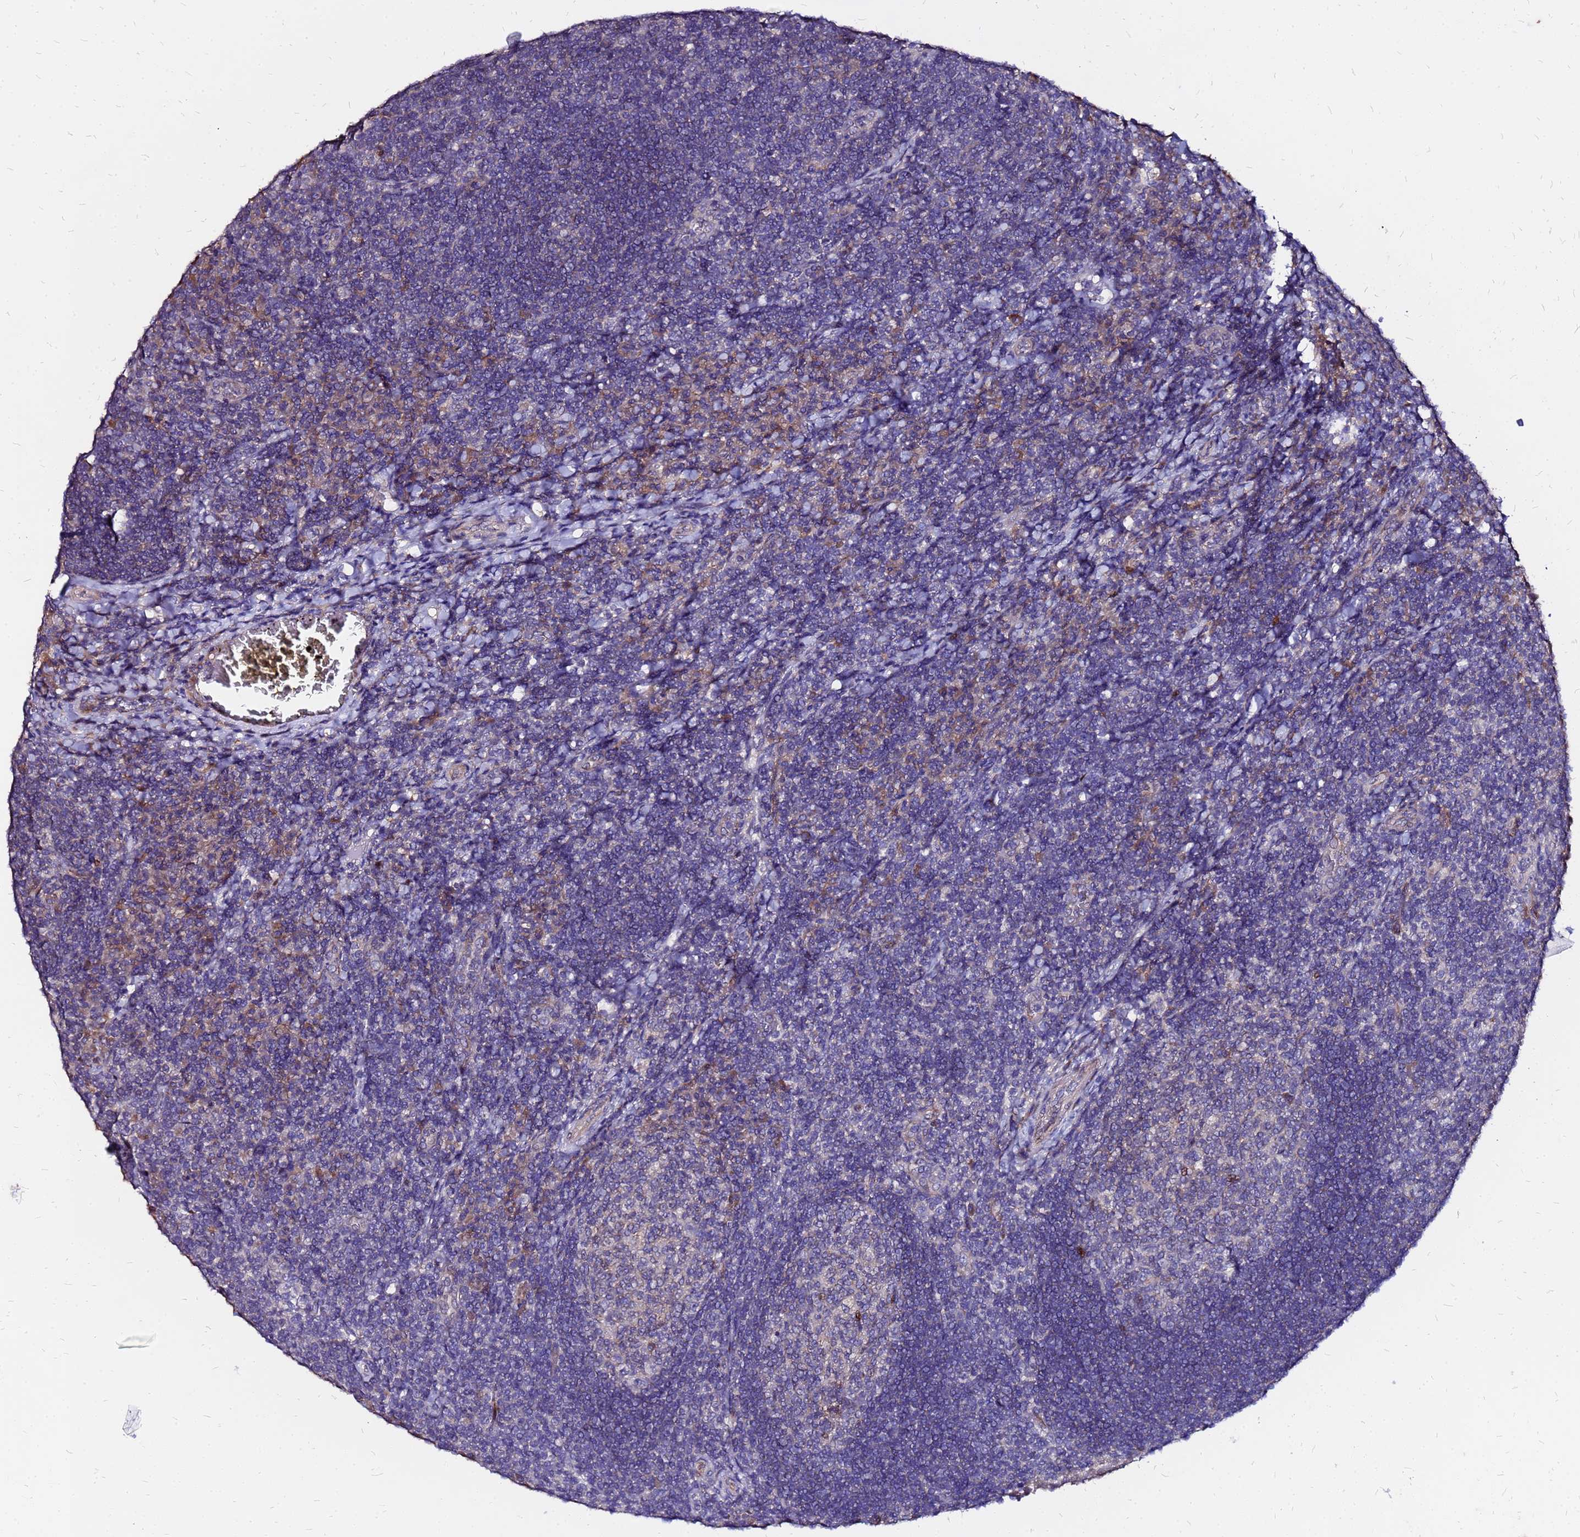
{"staining": {"intensity": "moderate", "quantity": "<25%", "location": "cytoplasmic/membranous"}, "tissue": "tonsil", "cell_type": "Germinal center cells", "image_type": "normal", "snomed": [{"axis": "morphology", "description": "Normal tissue, NOS"}, {"axis": "topography", "description": "Tonsil"}], "caption": "Benign tonsil displays moderate cytoplasmic/membranous expression in about <25% of germinal center cells (IHC, brightfield microscopy, high magnification)..", "gene": "ARHGEF35", "patient": {"sex": "male", "age": 17}}